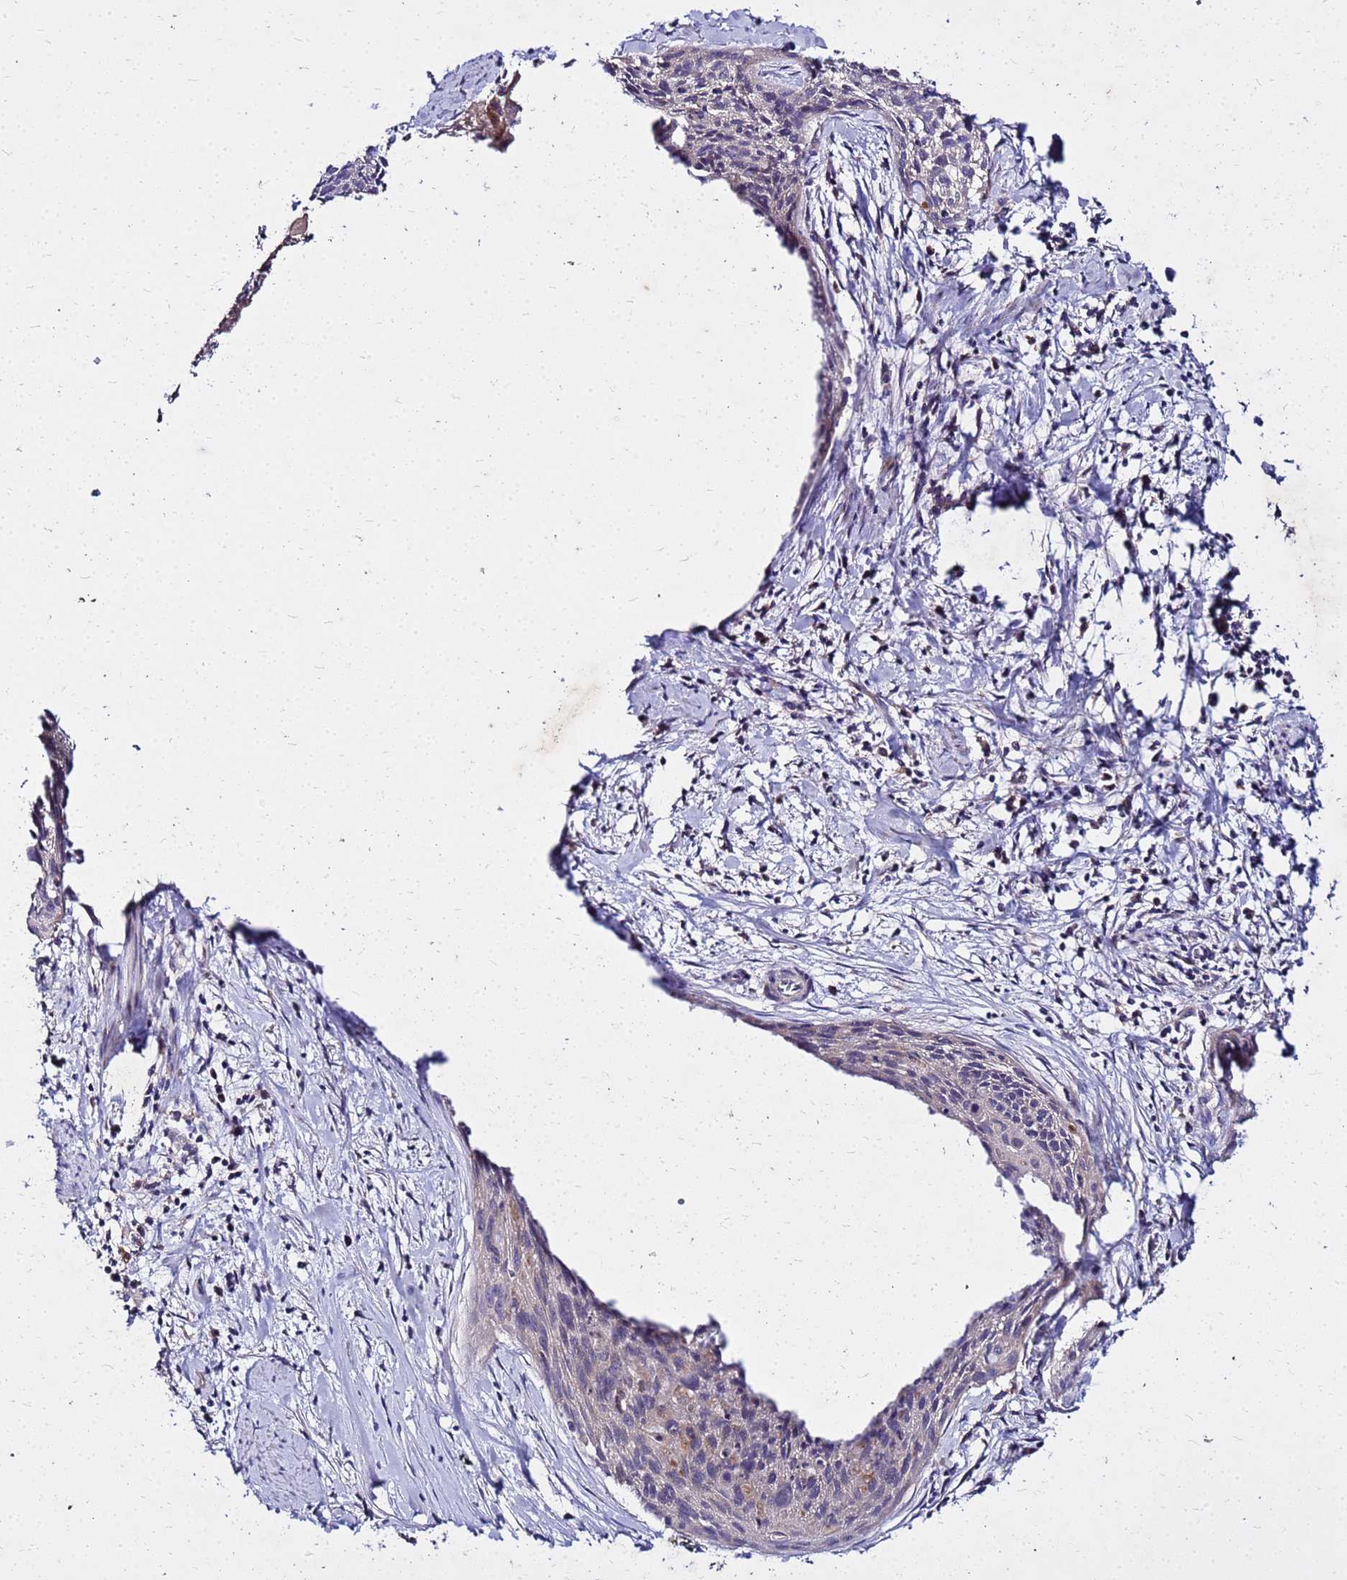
{"staining": {"intensity": "weak", "quantity": "<25%", "location": "cytoplasmic/membranous"}, "tissue": "cervical cancer", "cell_type": "Tumor cells", "image_type": "cancer", "snomed": [{"axis": "morphology", "description": "Squamous cell carcinoma, NOS"}, {"axis": "topography", "description": "Cervix"}], "caption": "IHC histopathology image of neoplastic tissue: squamous cell carcinoma (cervical) stained with DAB shows no significant protein positivity in tumor cells.", "gene": "COX14", "patient": {"sex": "female", "age": 55}}